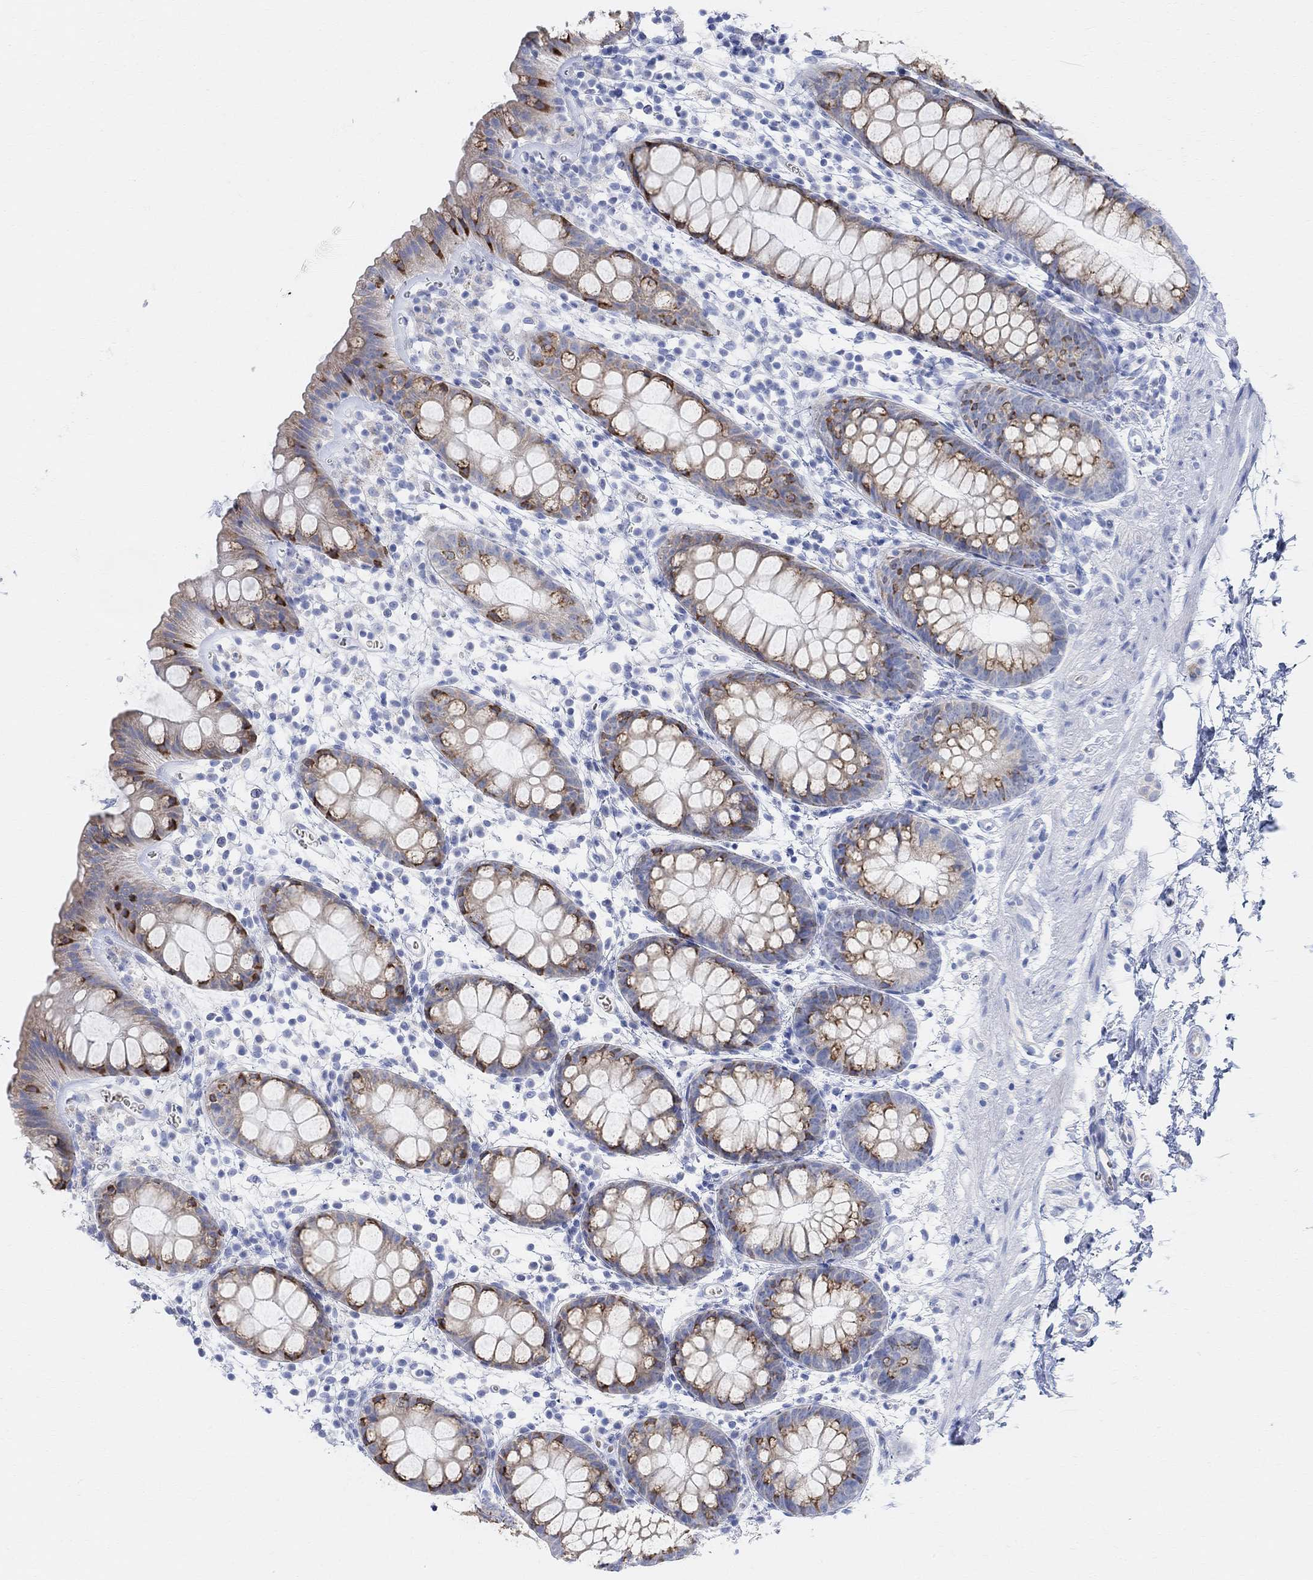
{"staining": {"intensity": "strong", "quantity": "25%-75%", "location": "cytoplasmic/membranous"}, "tissue": "rectum", "cell_type": "Glandular cells", "image_type": "normal", "snomed": [{"axis": "morphology", "description": "Normal tissue, NOS"}, {"axis": "topography", "description": "Rectum"}], "caption": "A brown stain shows strong cytoplasmic/membranous staining of a protein in glandular cells of normal human rectum.", "gene": "RETNLB", "patient": {"sex": "male", "age": 57}}